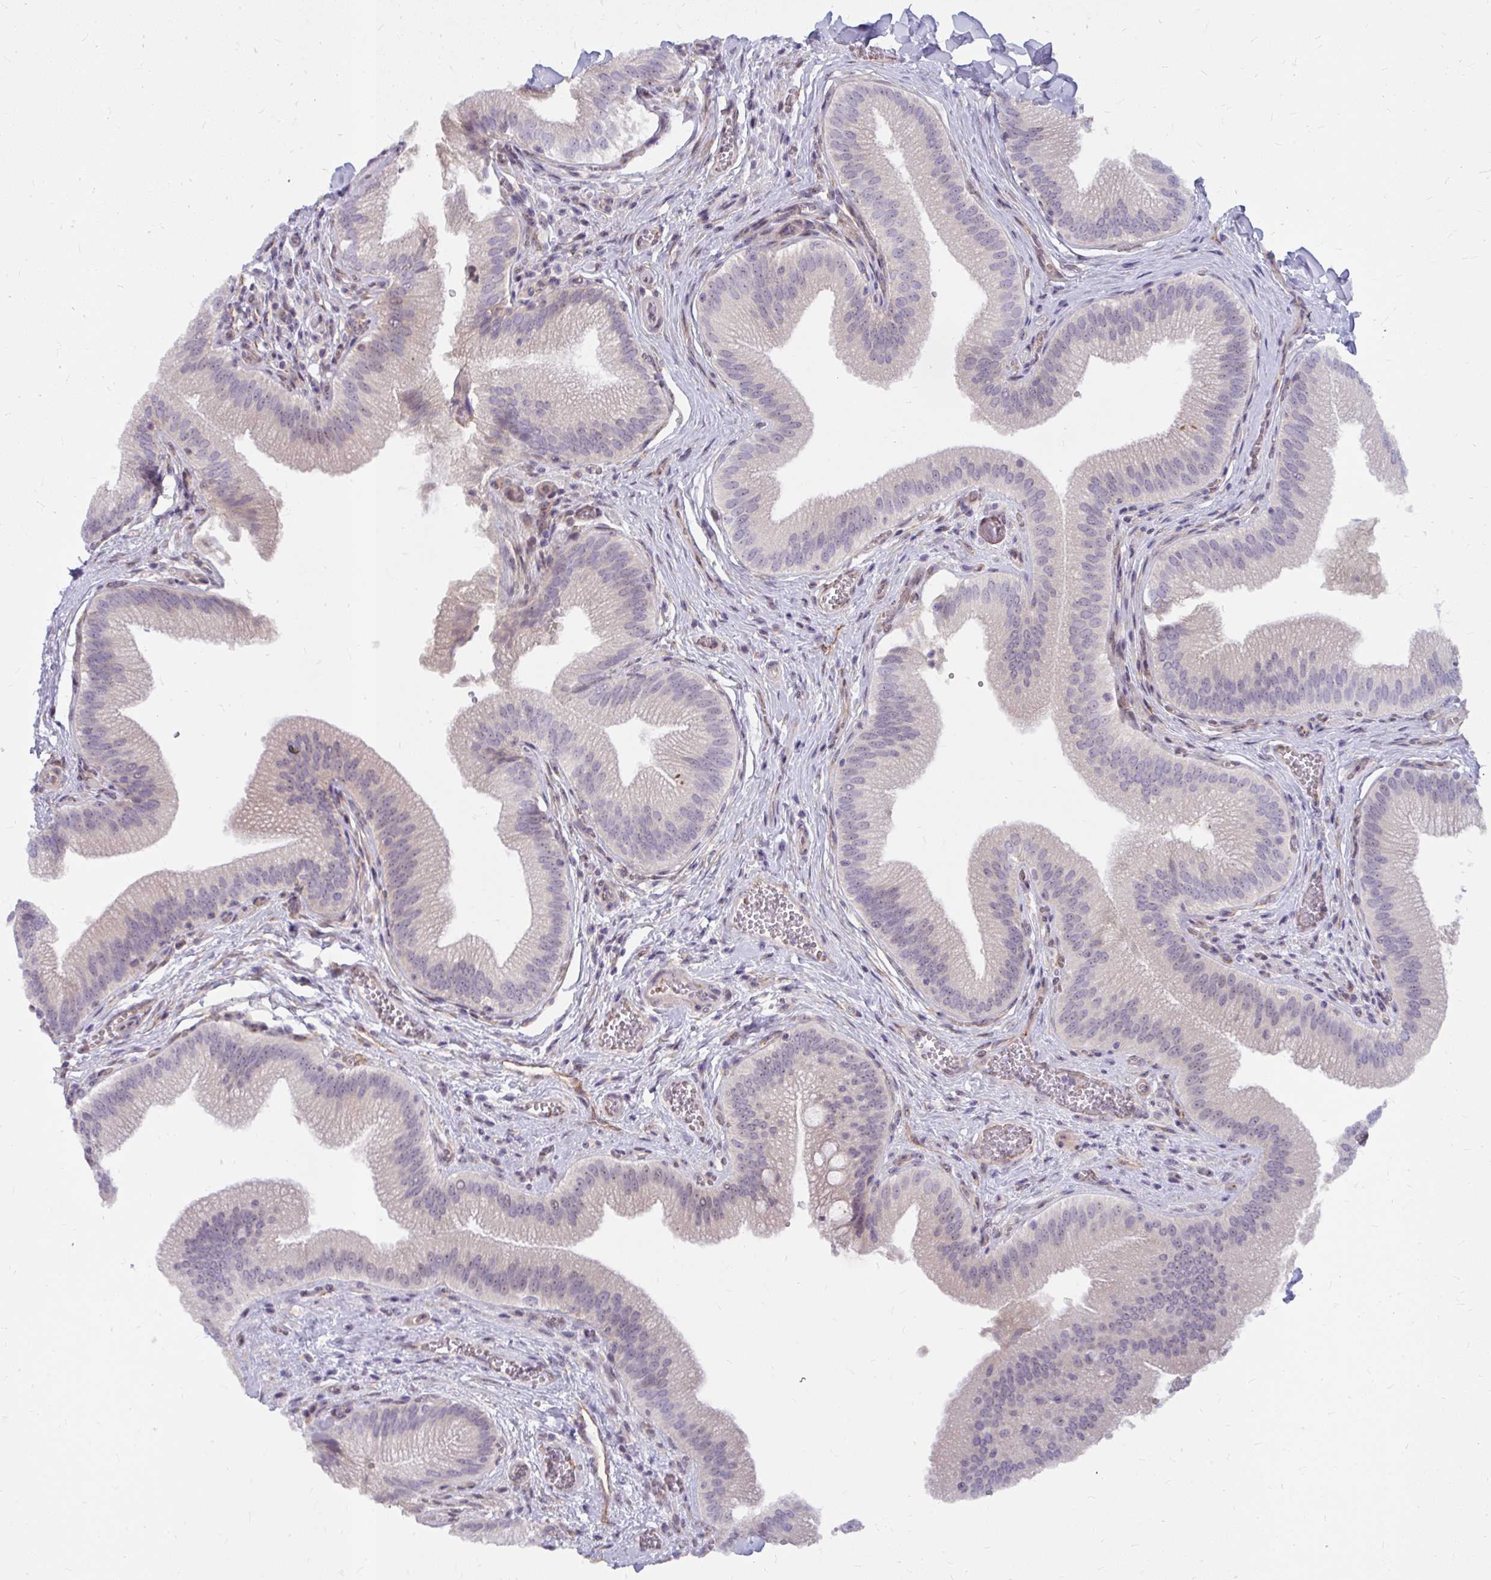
{"staining": {"intensity": "weak", "quantity": "<25%", "location": "nuclear"}, "tissue": "gallbladder", "cell_type": "Glandular cells", "image_type": "normal", "snomed": [{"axis": "morphology", "description": "Normal tissue, NOS"}, {"axis": "topography", "description": "Gallbladder"}], "caption": "Immunohistochemistry micrograph of normal human gallbladder stained for a protein (brown), which reveals no expression in glandular cells.", "gene": "MUS81", "patient": {"sex": "male", "age": 17}}